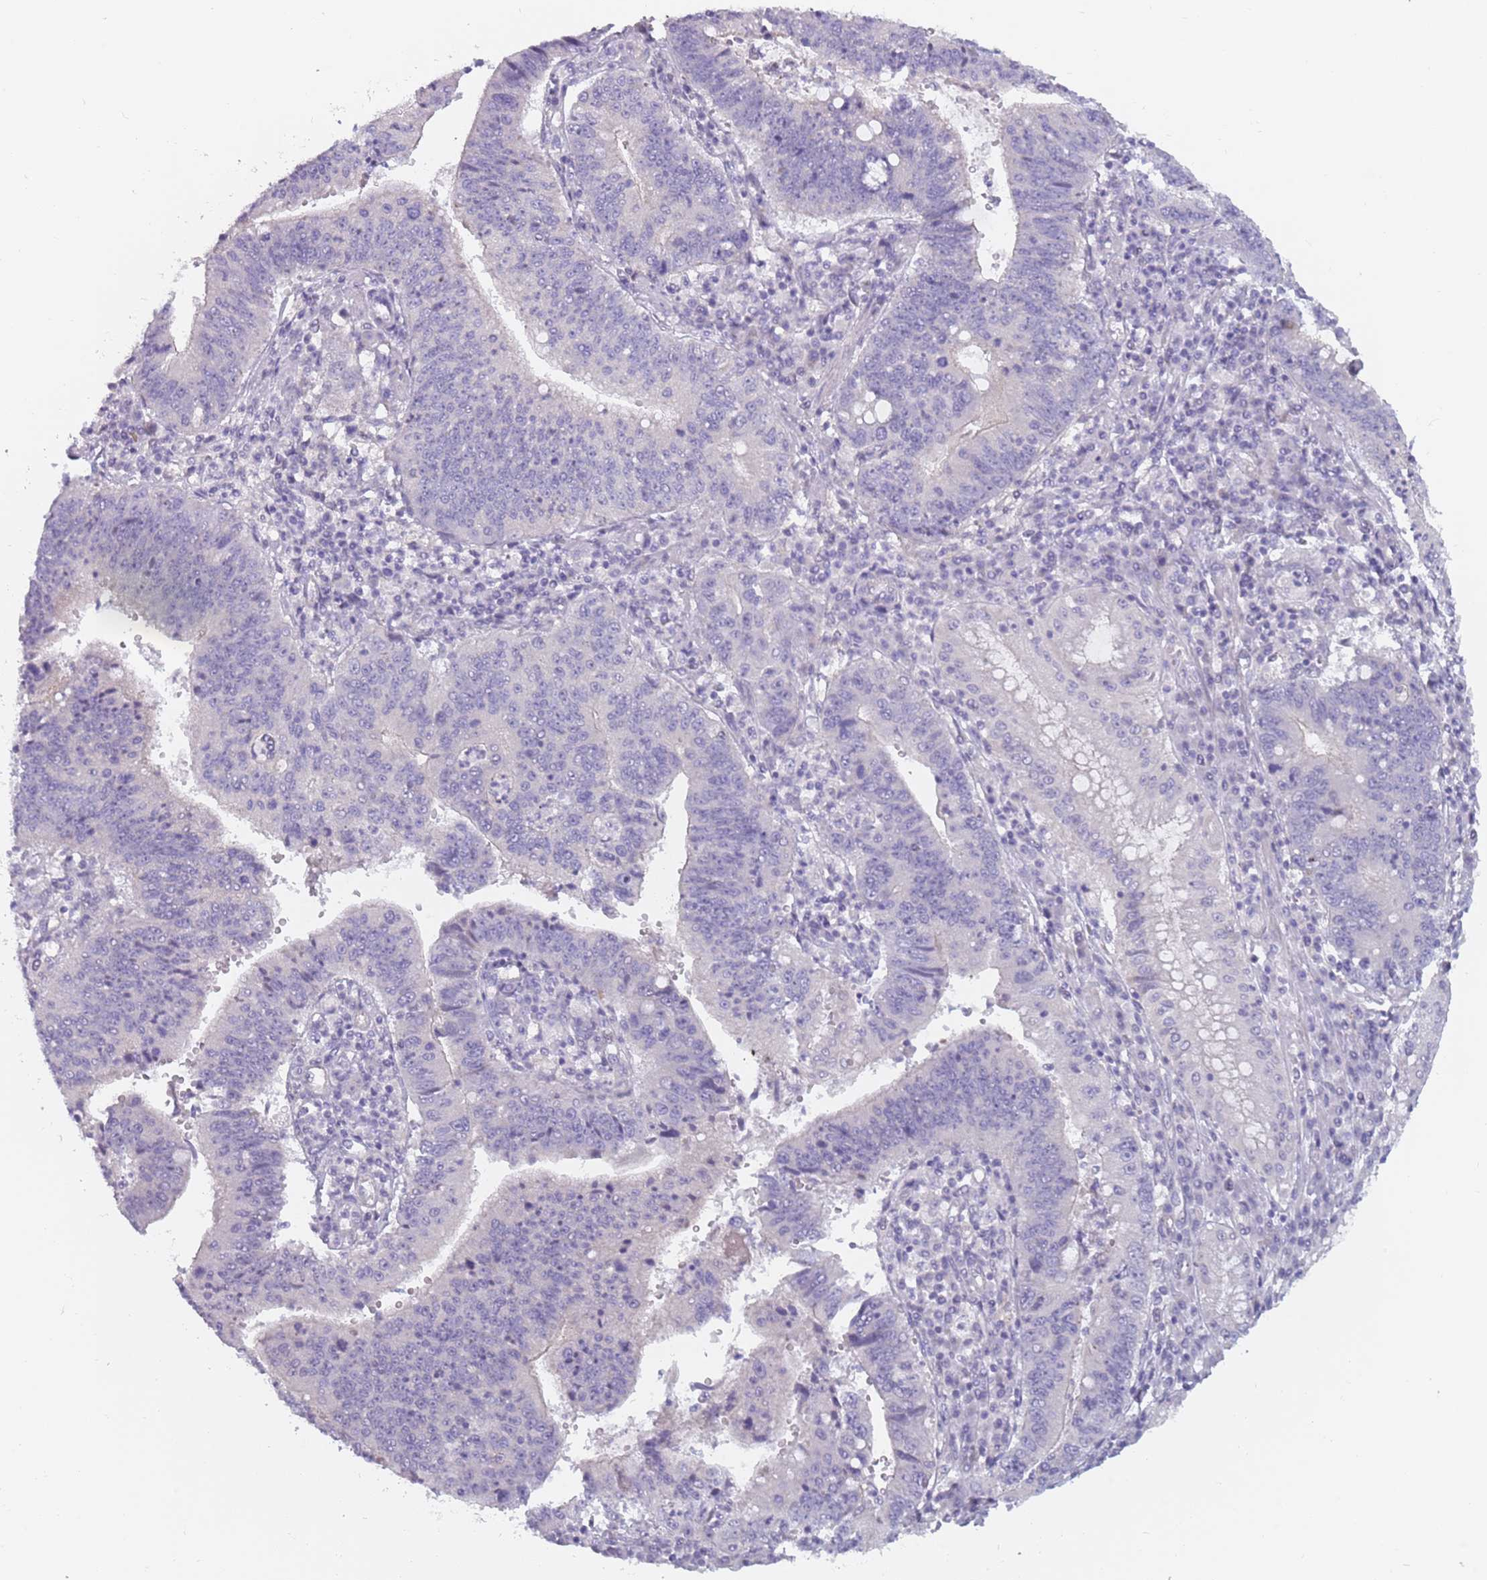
{"staining": {"intensity": "negative", "quantity": "none", "location": "none"}, "tissue": "stomach cancer", "cell_type": "Tumor cells", "image_type": "cancer", "snomed": [{"axis": "morphology", "description": "Adenocarcinoma, NOS"}, {"axis": "topography", "description": "Stomach"}], "caption": "Image shows no significant protein positivity in tumor cells of stomach cancer (adenocarcinoma). (Brightfield microscopy of DAB IHC at high magnification).", "gene": "DDX4", "patient": {"sex": "male", "age": 59}}